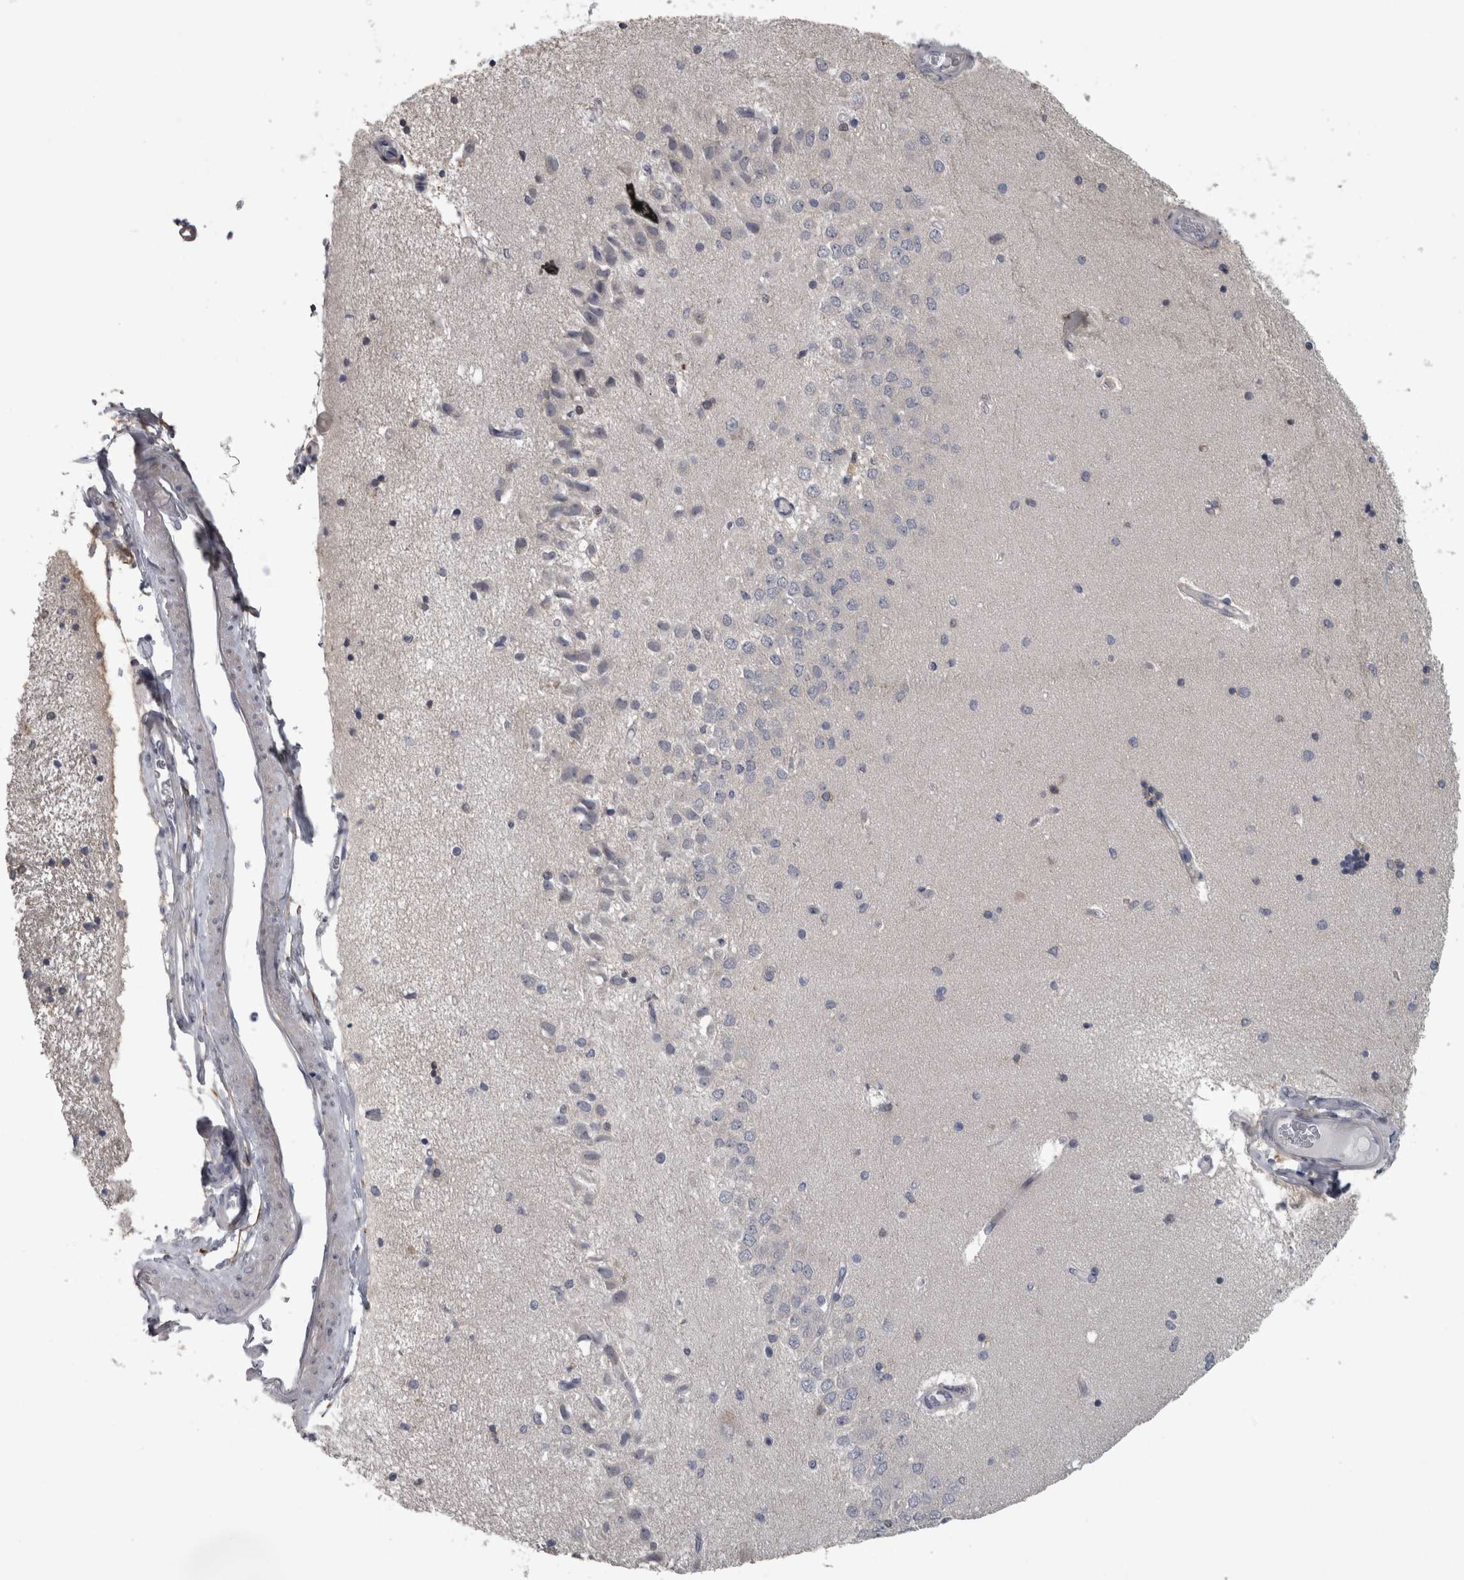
{"staining": {"intensity": "negative", "quantity": "none", "location": "none"}, "tissue": "hippocampus", "cell_type": "Glial cells", "image_type": "normal", "snomed": [{"axis": "morphology", "description": "Normal tissue, NOS"}, {"axis": "topography", "description": "Hippocampus"}], "caption": "Immunohistochemistry micrograph of normal hippocampus: human hippocampus stained with DAB (3,3'-diaminobenzidine) shows no significant protein positivity in glial cells. (DAB immunohistochemistry (IHC) visualized using brightfield microscopy, high magnification).", "gene": "EFEMP2", "patient": {"sex": "female", "age": 54}}